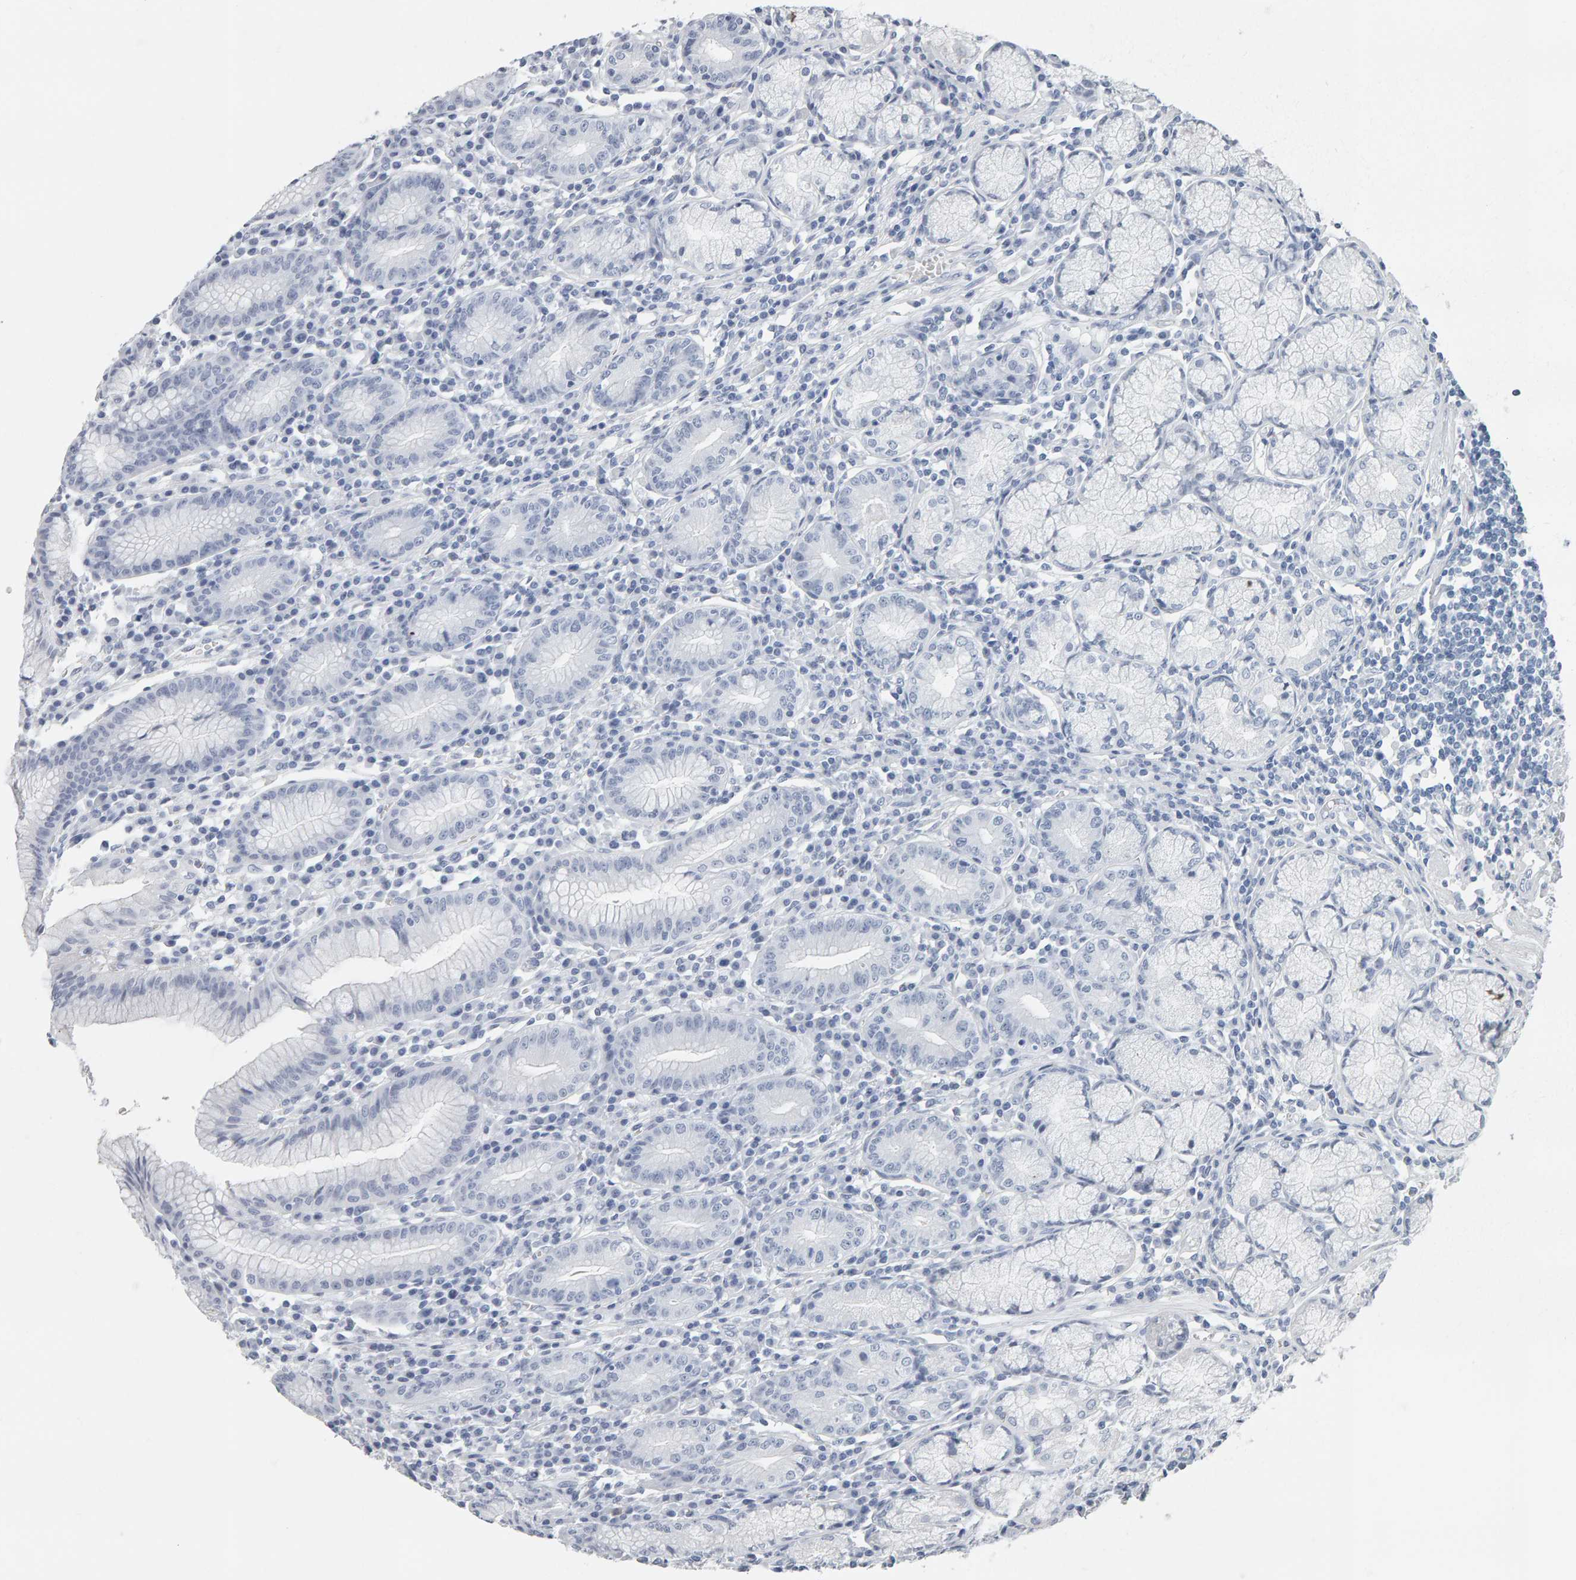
{"staining": {"intensity": "negative", "quantity": "none", "location": "none"}, "tissue": "stomach", "cell_type": "Glandular cells", "image_type": "normal", "snomed": [{"axis": "morphology", "description": "Normal tissue, NOS"}, {"axis": "topography", "description": "Stomach"}], "caption": "High magnification brightfield microscopy of benign stomach stained with DAB (brown) and counterstained with hematoxylin (blue): glandular cells show no significant expression. Nuclei are stained in blue.", "gene": "SPACA3", "patient": {"sex": "male", "age": 55}}